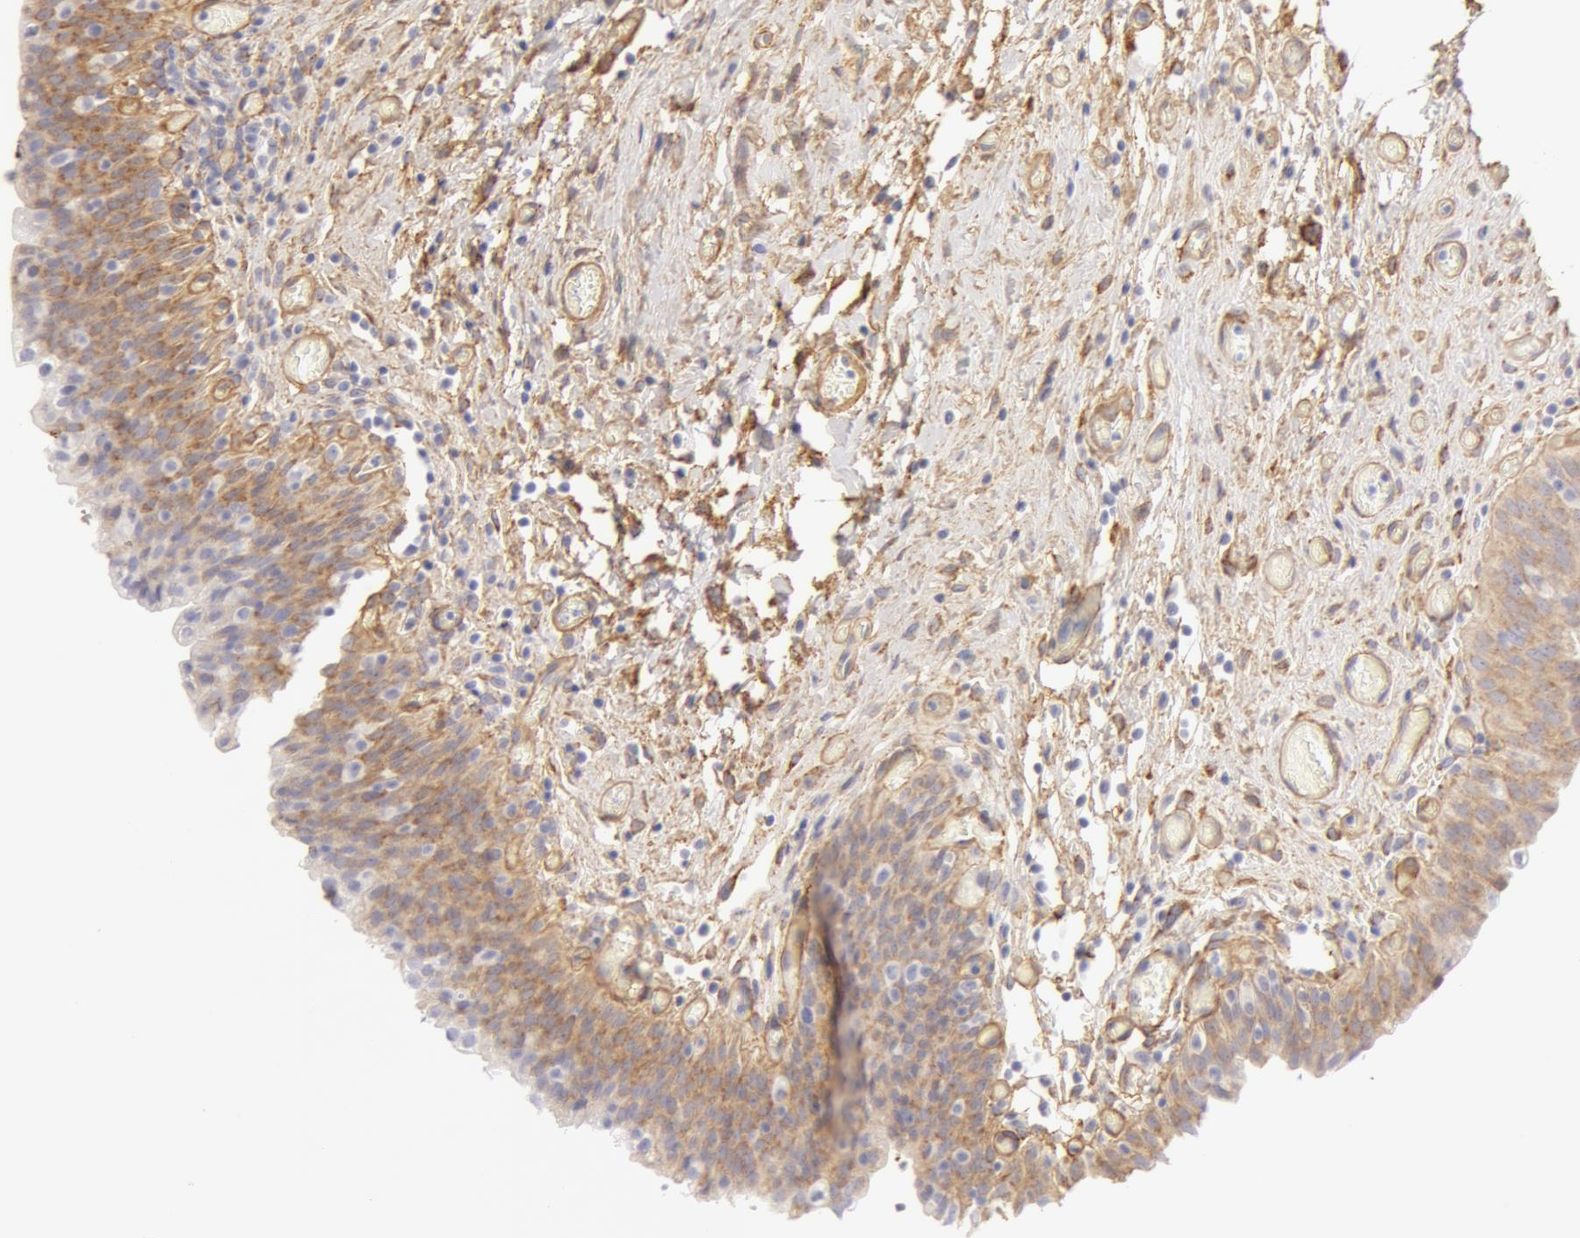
{"staining": {"intensity": "moderate", "quantity": ">75%", "location": "cytoplasmic/membranous"}, "tissue": "urinary bladder", "cell_type": "Urothelial cells", "image_type": "normal", "snomed": [{"axis": "morphology", "description": "Normal tissue, NOS"}, {"axis": "topography", "description": "Urinary bladder"}], "caption": "The immunohistochemical stain shows moderate cytoplasmic/membranous expression in urothelial cells of benign urinary bladder.", "gene": "COL4A1", "patient": {"sex": "male", "age": 51}}